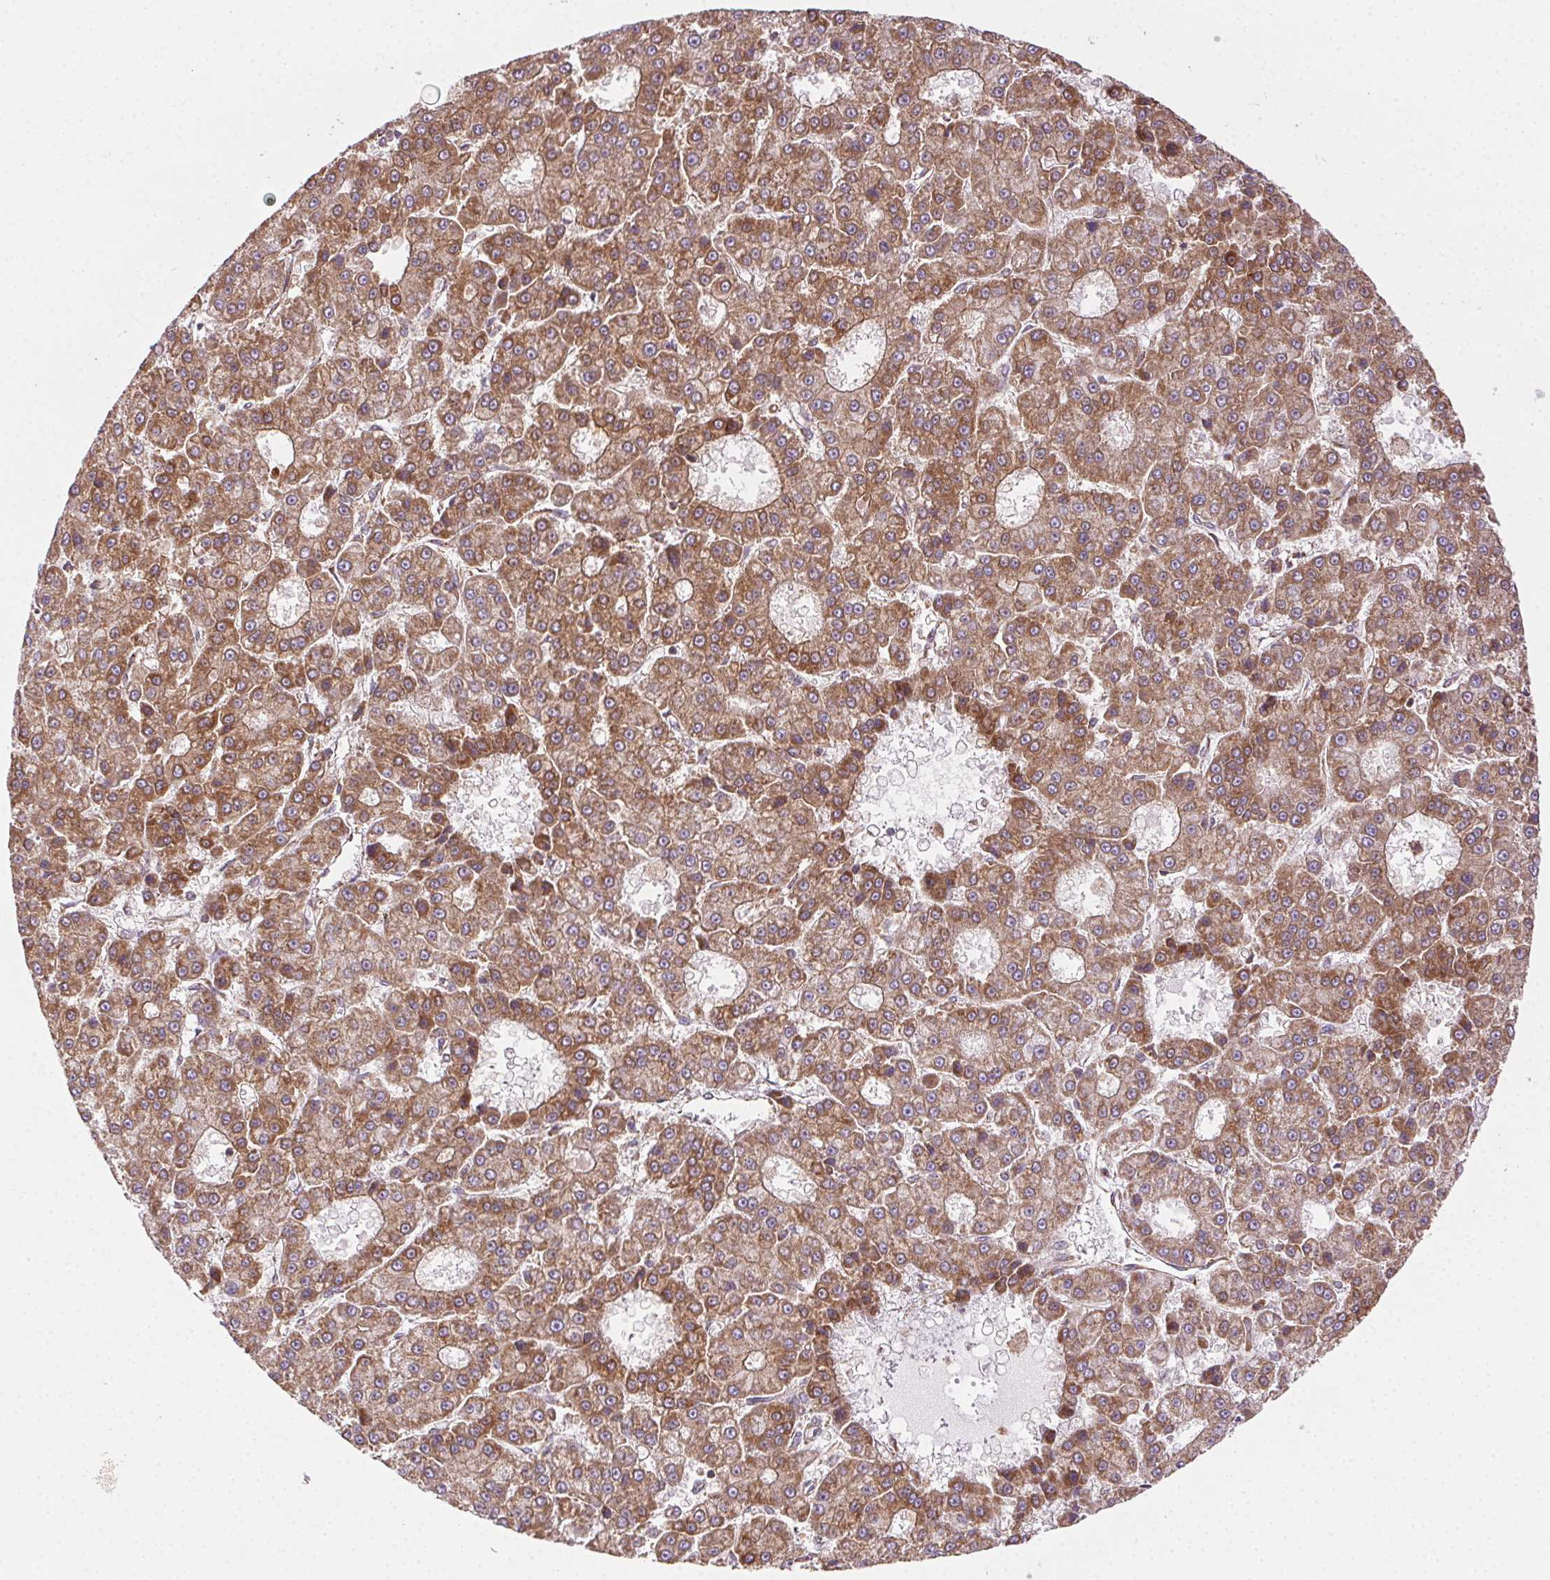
{"staining": {"intensity": "moderate", "quantity": ">75%", "location": "cytoplasmic/membranous"}, "tissue": "liver cancer", "cell_type": "Tumor cells", "image_type": "cancer", "snomed": [{"axis": "morphology", "description": "Carcinoma, Hepatocellular, NOS"}, {"axis": "topography", "description": "Liver"}], "caption": "Protein expression analysis of human hepatocellular carcinoma (liver) reveals moderate cytoplasmic/membranous staining in approximately >75% of tumor cells. The protein is shown in brown color, while the nuclei are stained blue.", "gene": "CLPB", "patient": {"sex": "male", "age": 70}}